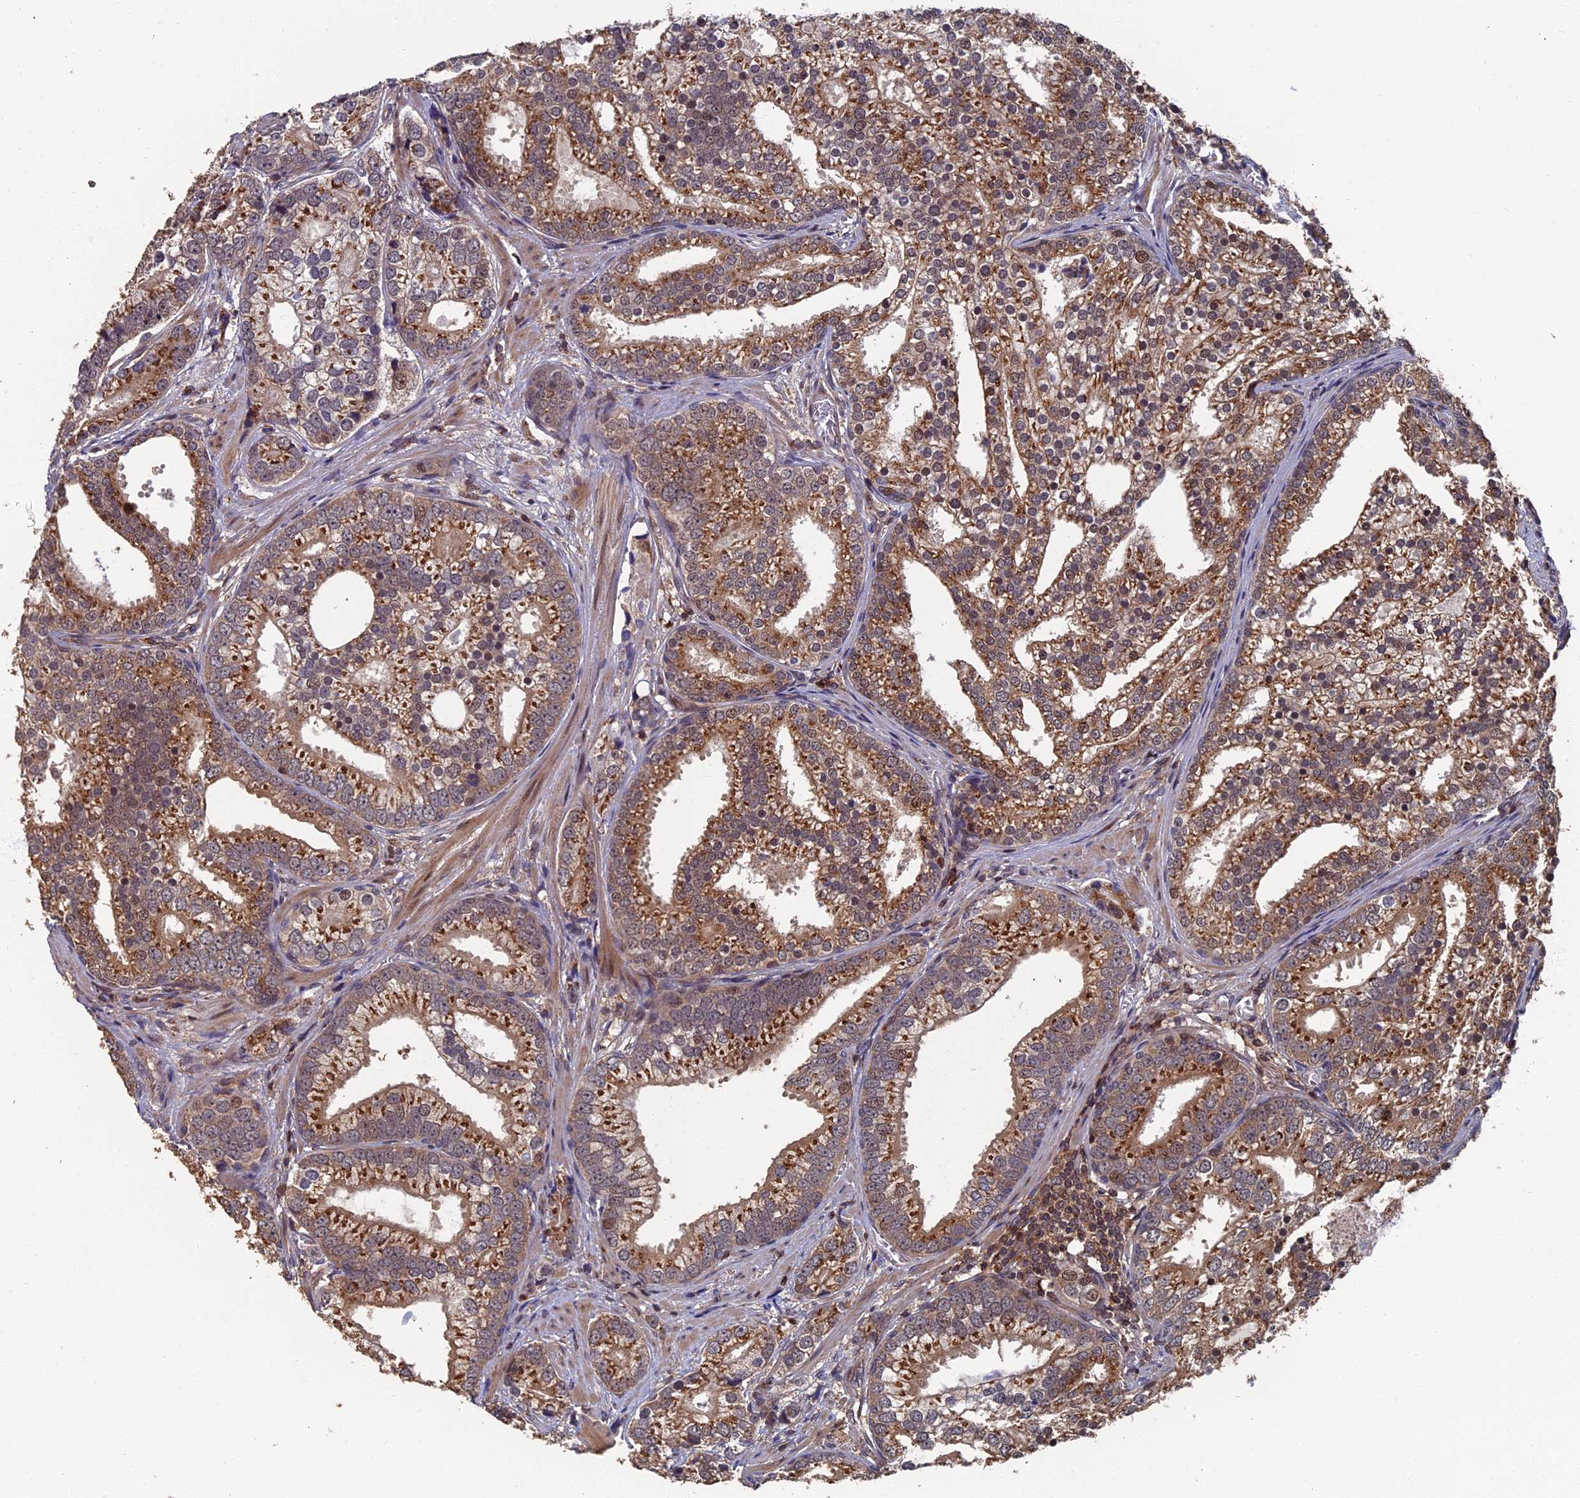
{"staining": {"intensity": "moderate", "quantity": ">75%", "location": "cytoplasmic/membranous"}, "tissue": "prostate cancer", "cell_type": "Tumor cells", "image_type": "cancer", "snomed": [{"axis": "morphology", "description": "Adenocarcinoma, High grade"}, {"axis": "topography", "description": "Prostate"}], "caption": "Immunohistochemistry (IHC) image of neoplastic tissue: human high-grade adenocarcinoma (prostate) stained using immunohistochemistry displays medium levels of moderate protein expression localized specifically in the cytoplasmic/membranous of tumor cells, appearing as a cytoplasmic/membranous brown color.", "gene": "RASGRF1", "patient": {"sex": "male", "age": 75}}